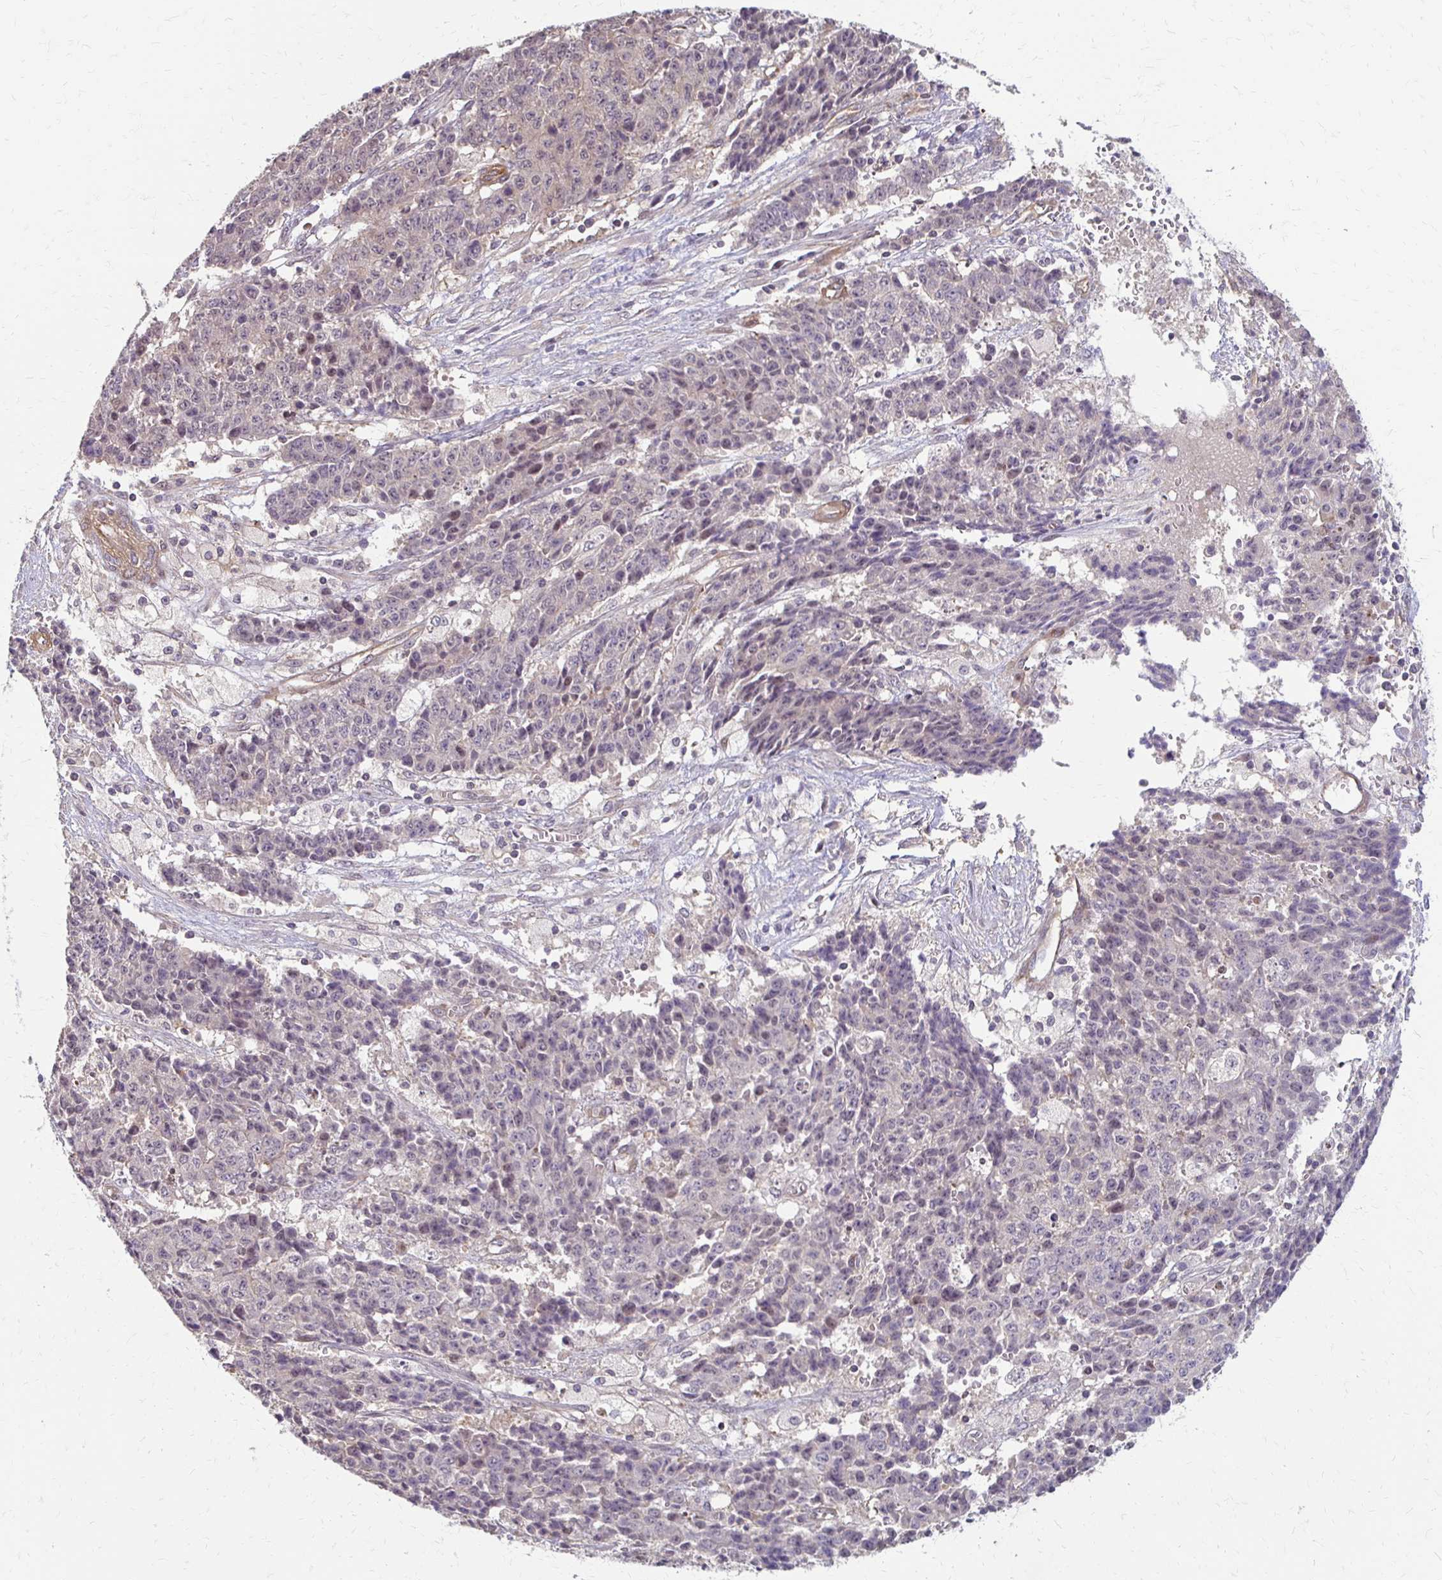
{"staining": {"intensity": "negative", "quantity": "none", "location": "none"}, "tissue": "ovarian cancer", "cell_type": "Tumor cells", "image_type": "cancer", "snomed": [{"axis": "morphology", "description": "Carcinoma, endometroid"}, {"axis": "topography", "description": "Ovary"}], "caption": "The image exhibits no staining of tumor cells in ovarian cancer. (Brightfield microscopy of DAB (3,3'-diaminobenzidine) IHC at high magnification).", "gene": "CFL2", "patient": {"sex": "female", "age": 42}}